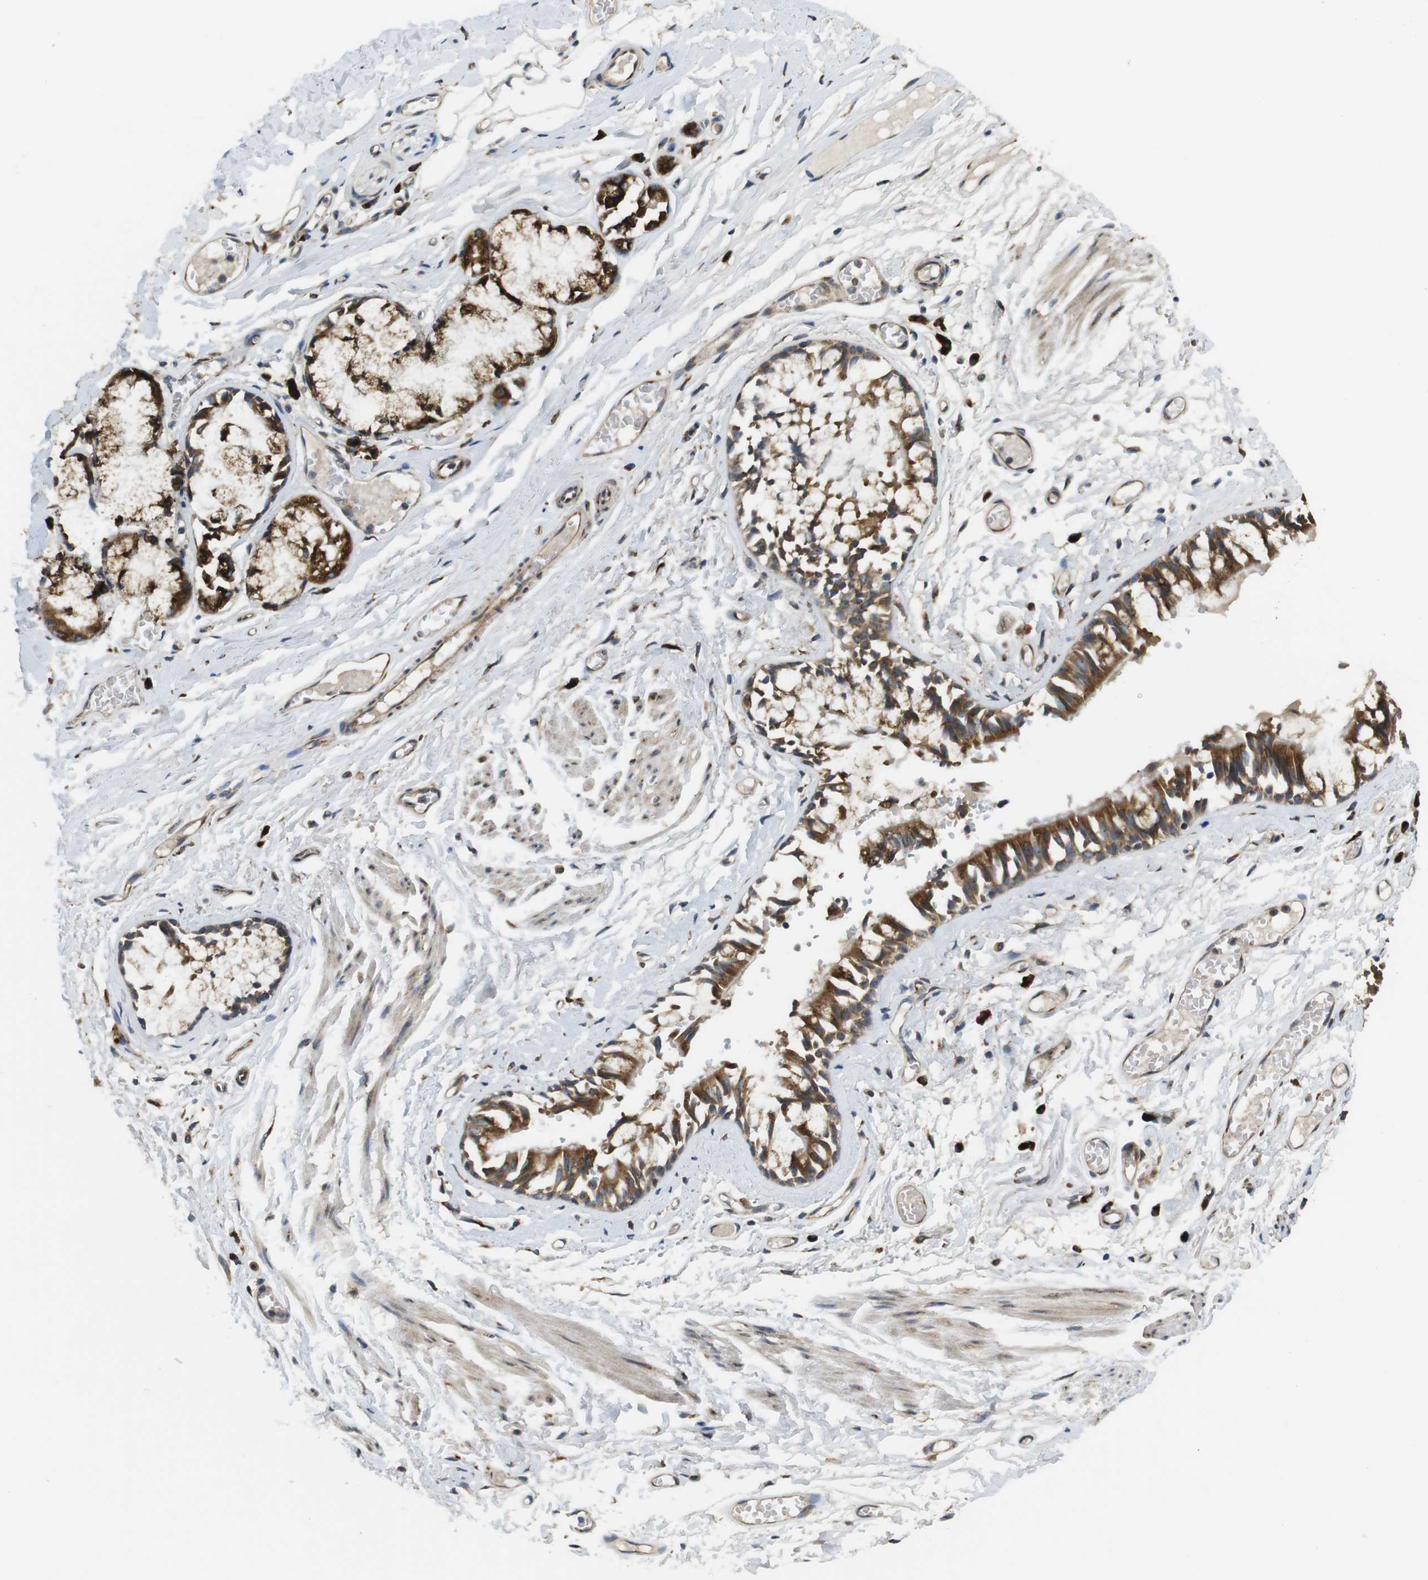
{"staining": {"intensity": "strong", "quantity": ">75%", "location": "cytoplasmic/membranous"}, "tissue": "bronchus", "cell_type": "Respiratory epithelial cells", "image_type": "normal", "snomed": [{"axis": "morphology", "description": "Normal tissue, NOS"}, {"axis": "morphology", "description": "Inflammation, NOS"}, {"axis": "topography", "description": "Cartilage tissue"}, {"axis": "topography", "description": "Lung"}], "caption": "A micrograph of human bronchus stained for a protein displays strong cytoplasmic/membranous brown staining in respiratory epithelial cells.", "gene": "TMEM143", "patient": {"sex": "male", "age": 71}}